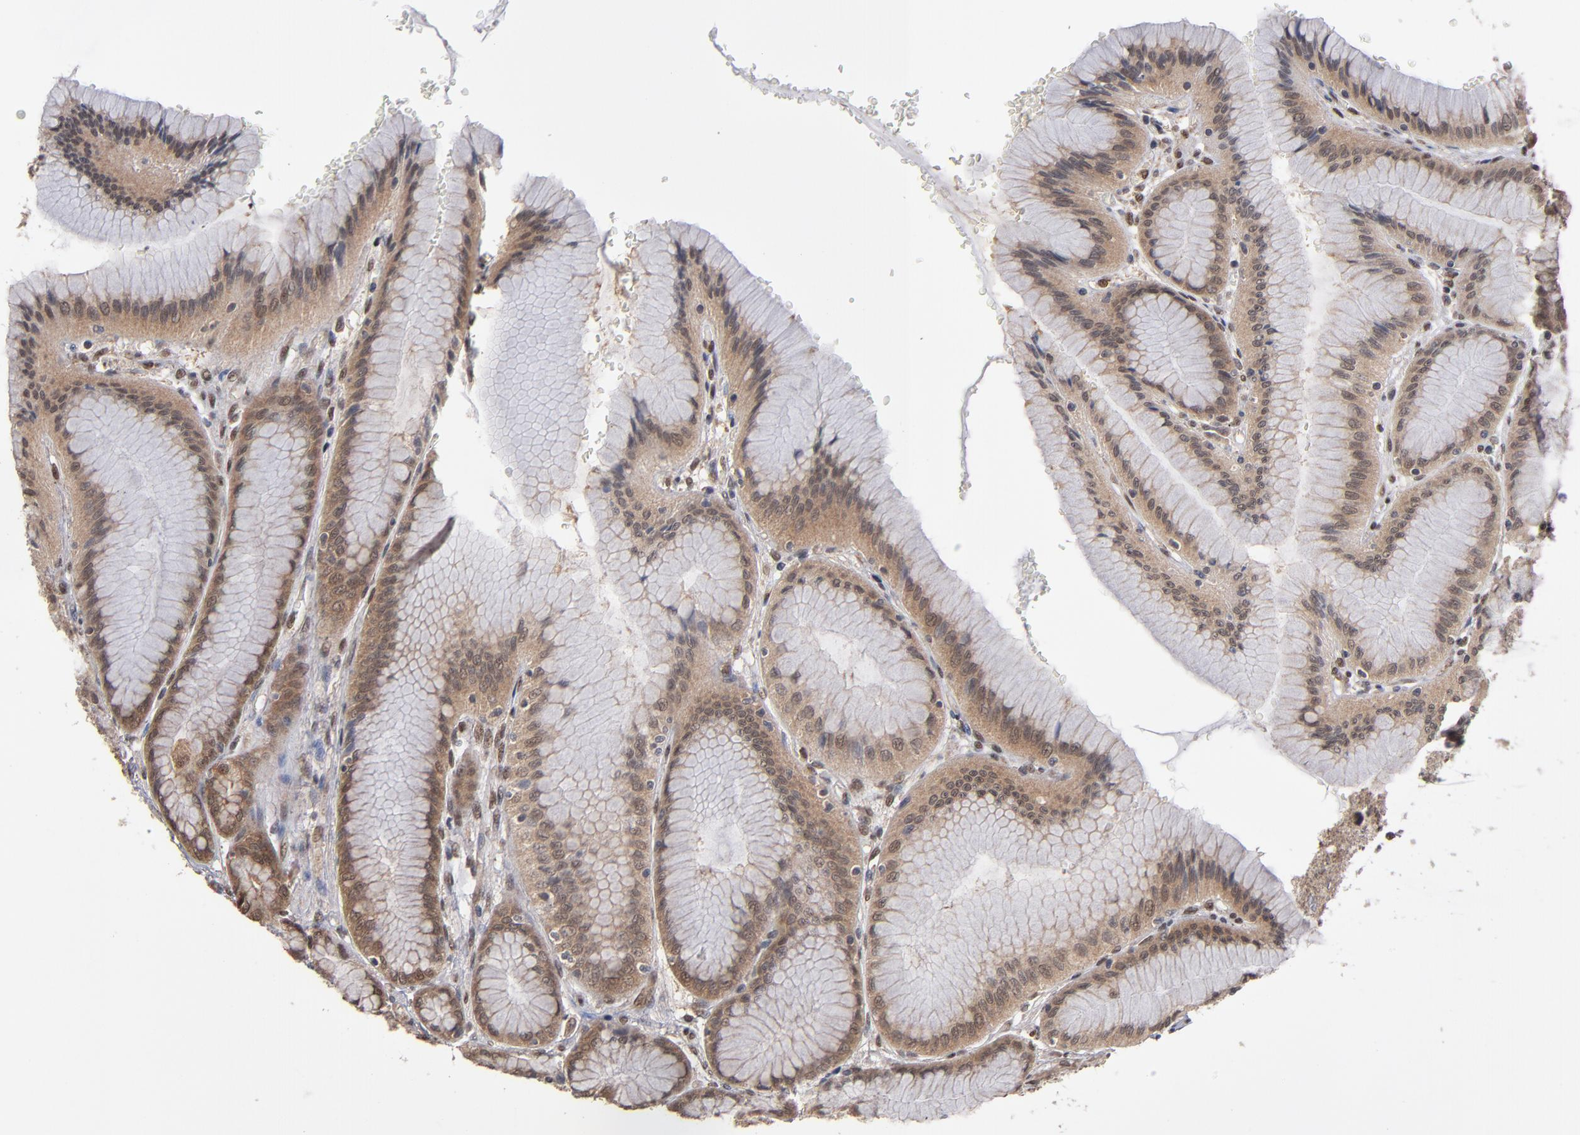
{"staining": {"intensity": "moderate", "quantity": ">75%", "location": "cytoplasmic/membranous,nuclear"}, "tissue": "stomach", "cell_type": "Glandular cells", "image_type": "normal", "snomed": [{"axis": "morphology", "description": "Normal tissue, NOS"}, {"axis": "morphology", "description": "Adenocarcinoma, NOS"}, {"axis": "topography", "description": "Stomach"}, {"axis": "topography", "description": "Stomach, lower"}], "caption": "Stomach stained with DAB immunohistochemistry (IHC) displays medium levels of moderate cytoplasmic/membranous,nuclear expression in approximately >75% of glandular cells. The staining was performed using DAB to visualize the protein expression in brown, while the nuclei were stained in blue with hematoxylin (Magnification: 20x).", "gene": "HUWE1", "patient": {"sex": "female", "age": 65}}